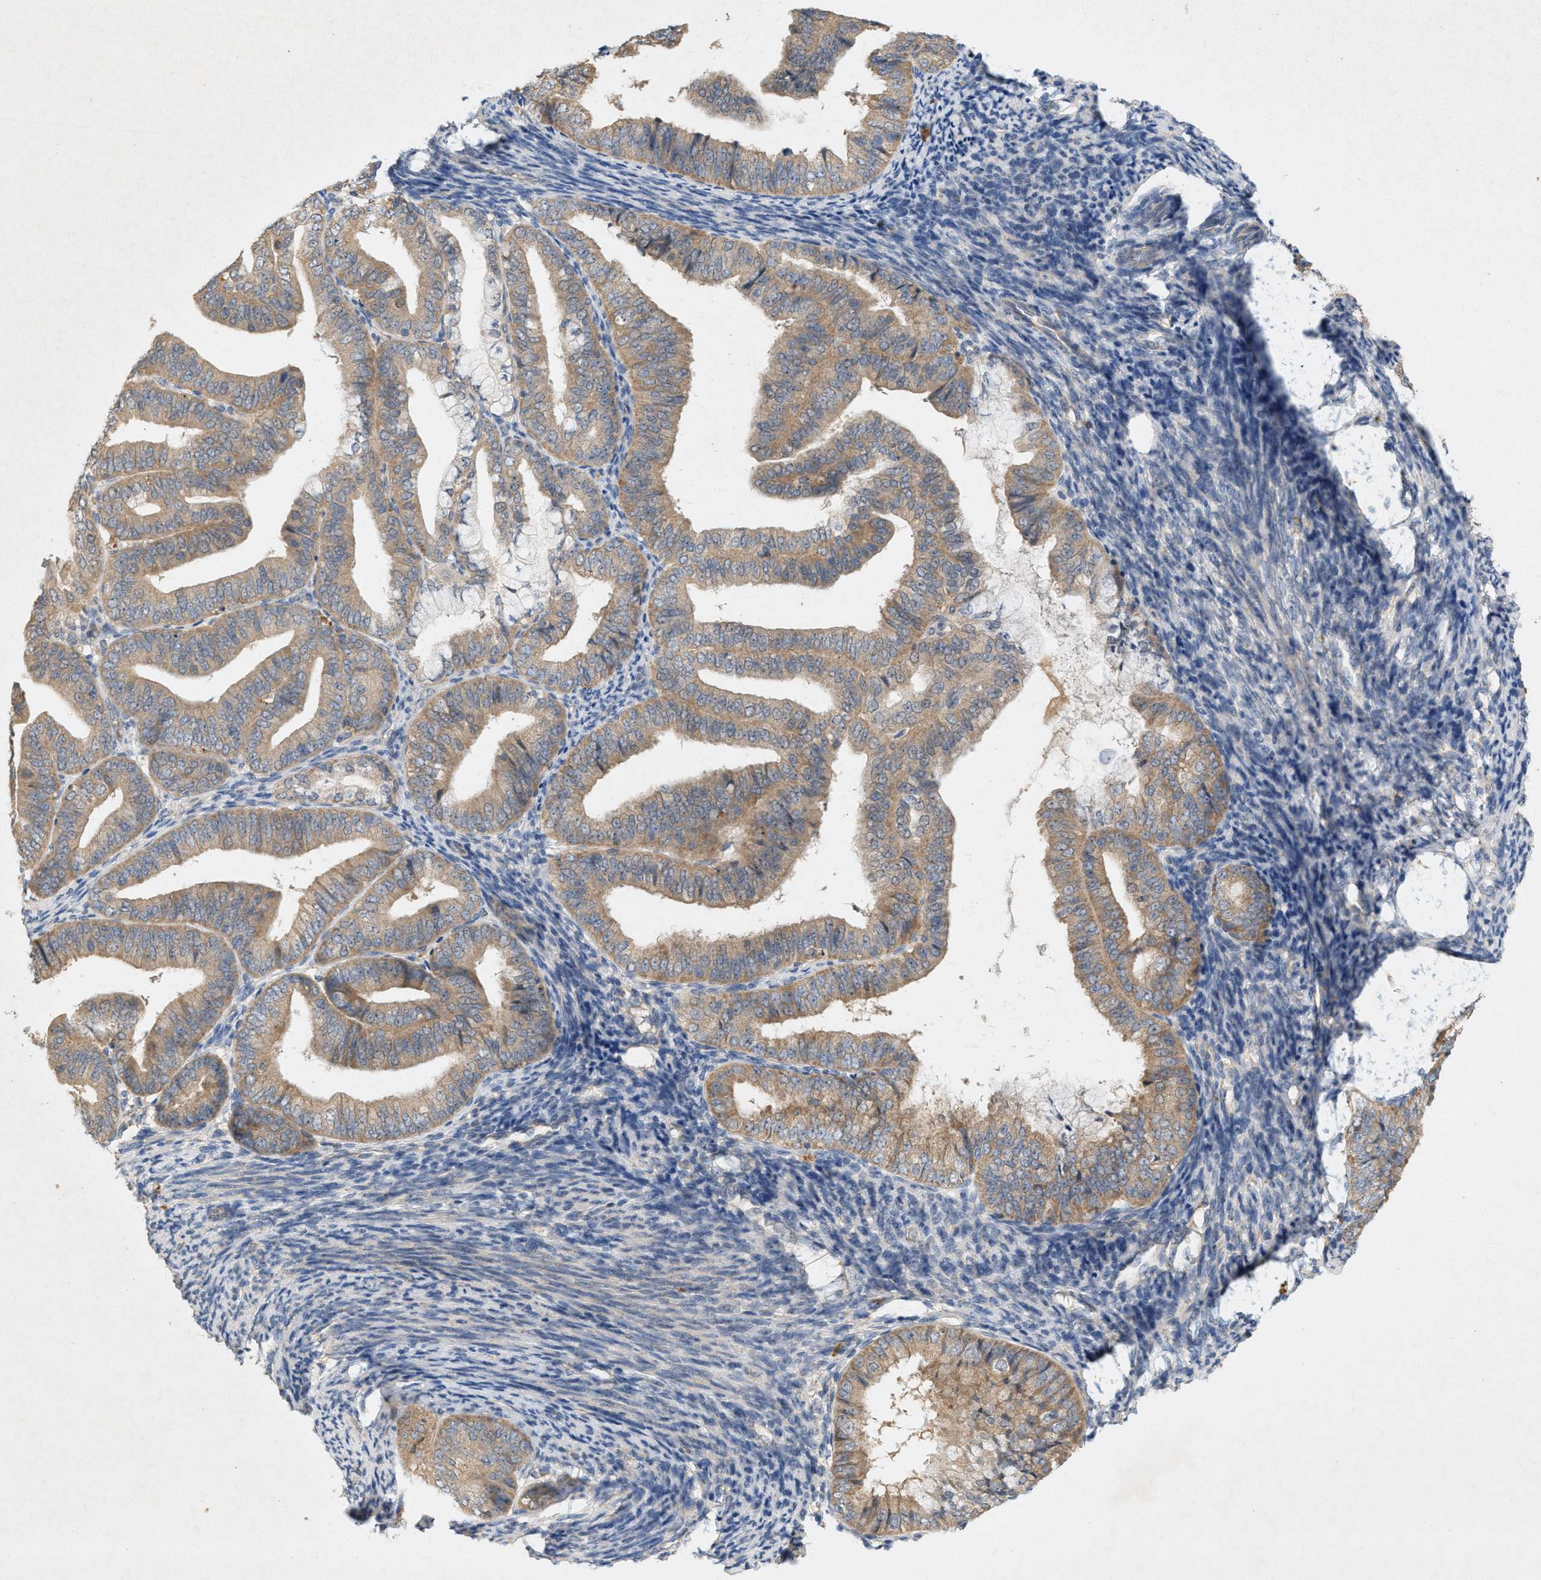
{"staining": {"intensity": "weak", "quantity": ">75%", "location": "cytoplasmic/membranous"}, "tissue": "endometrial cancer", "cell_type": "Tumor cells", "image_type": "cancer", "snomed": [{"axis": "morphology", "description": "Adenocarcinoma, NOS"}, {"axis": "topography", "description": "Endometrium"}], "caption": "Weak cytoplasmic/membranous expression for a protein is present in about >75% of tumor cells of endometrial cancer using immunohistochemistry.", "gene": "DCAF7", "patient": {"sex": "female", "age": 63}}